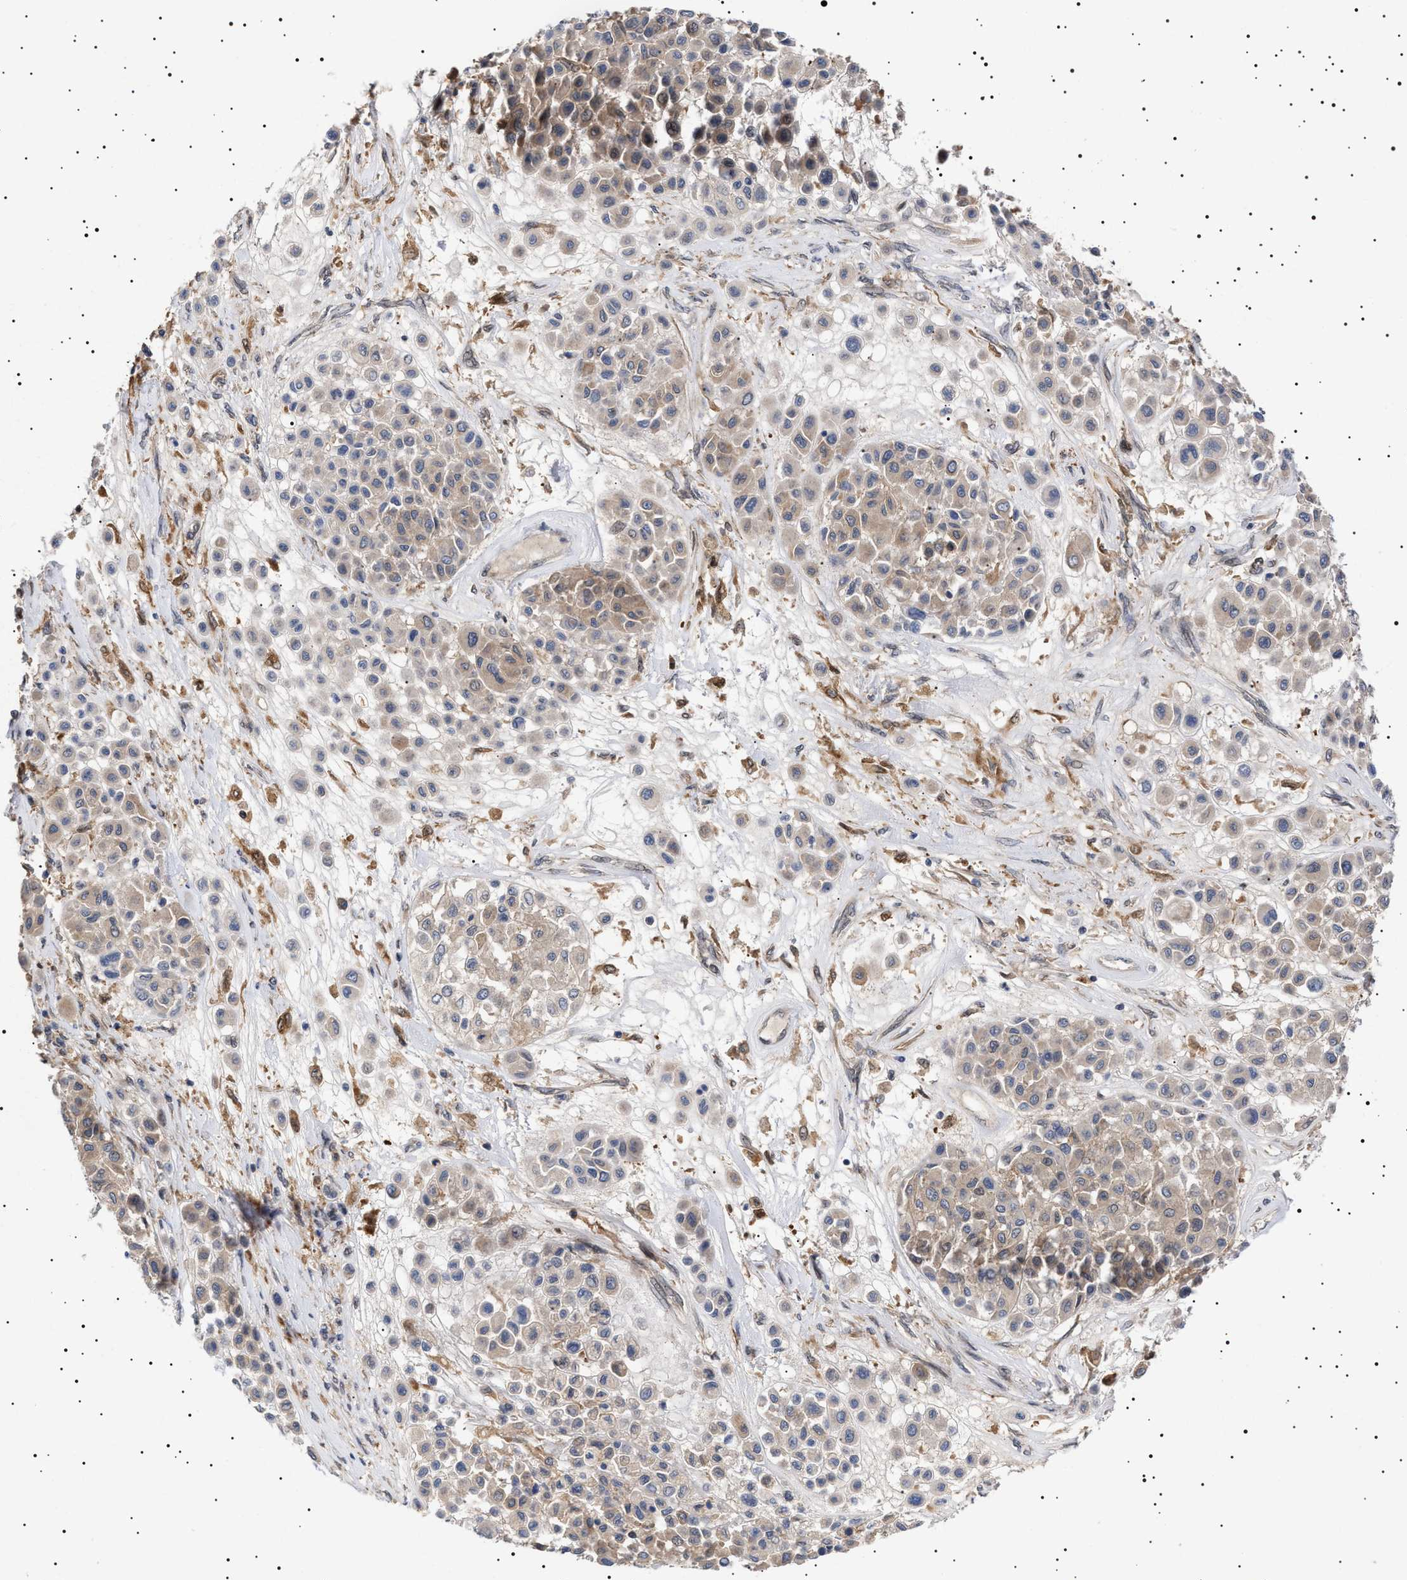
{"staining": {"intensity": "weak", "quantity": ">75%", "location": "cytoplasmic/membranous"}, "tissue": "melanoma", "cell_type": "Tumor cells", "image_type": "cancer", "snomed": [{"axis": "morphology", "description": "Malignant melanoma, Metastatic site"}, {"axis": "topography", "description": "Soft tissue"}], "caption": "This image displays immunohistochemistry (IHC) staining of human melanoma, with low weak cytoplasmic/membranous positivity in approximately >75% of tumor cells.", "gene": "NPLOC4", "patient": {"sex": "male", "age": 41}}